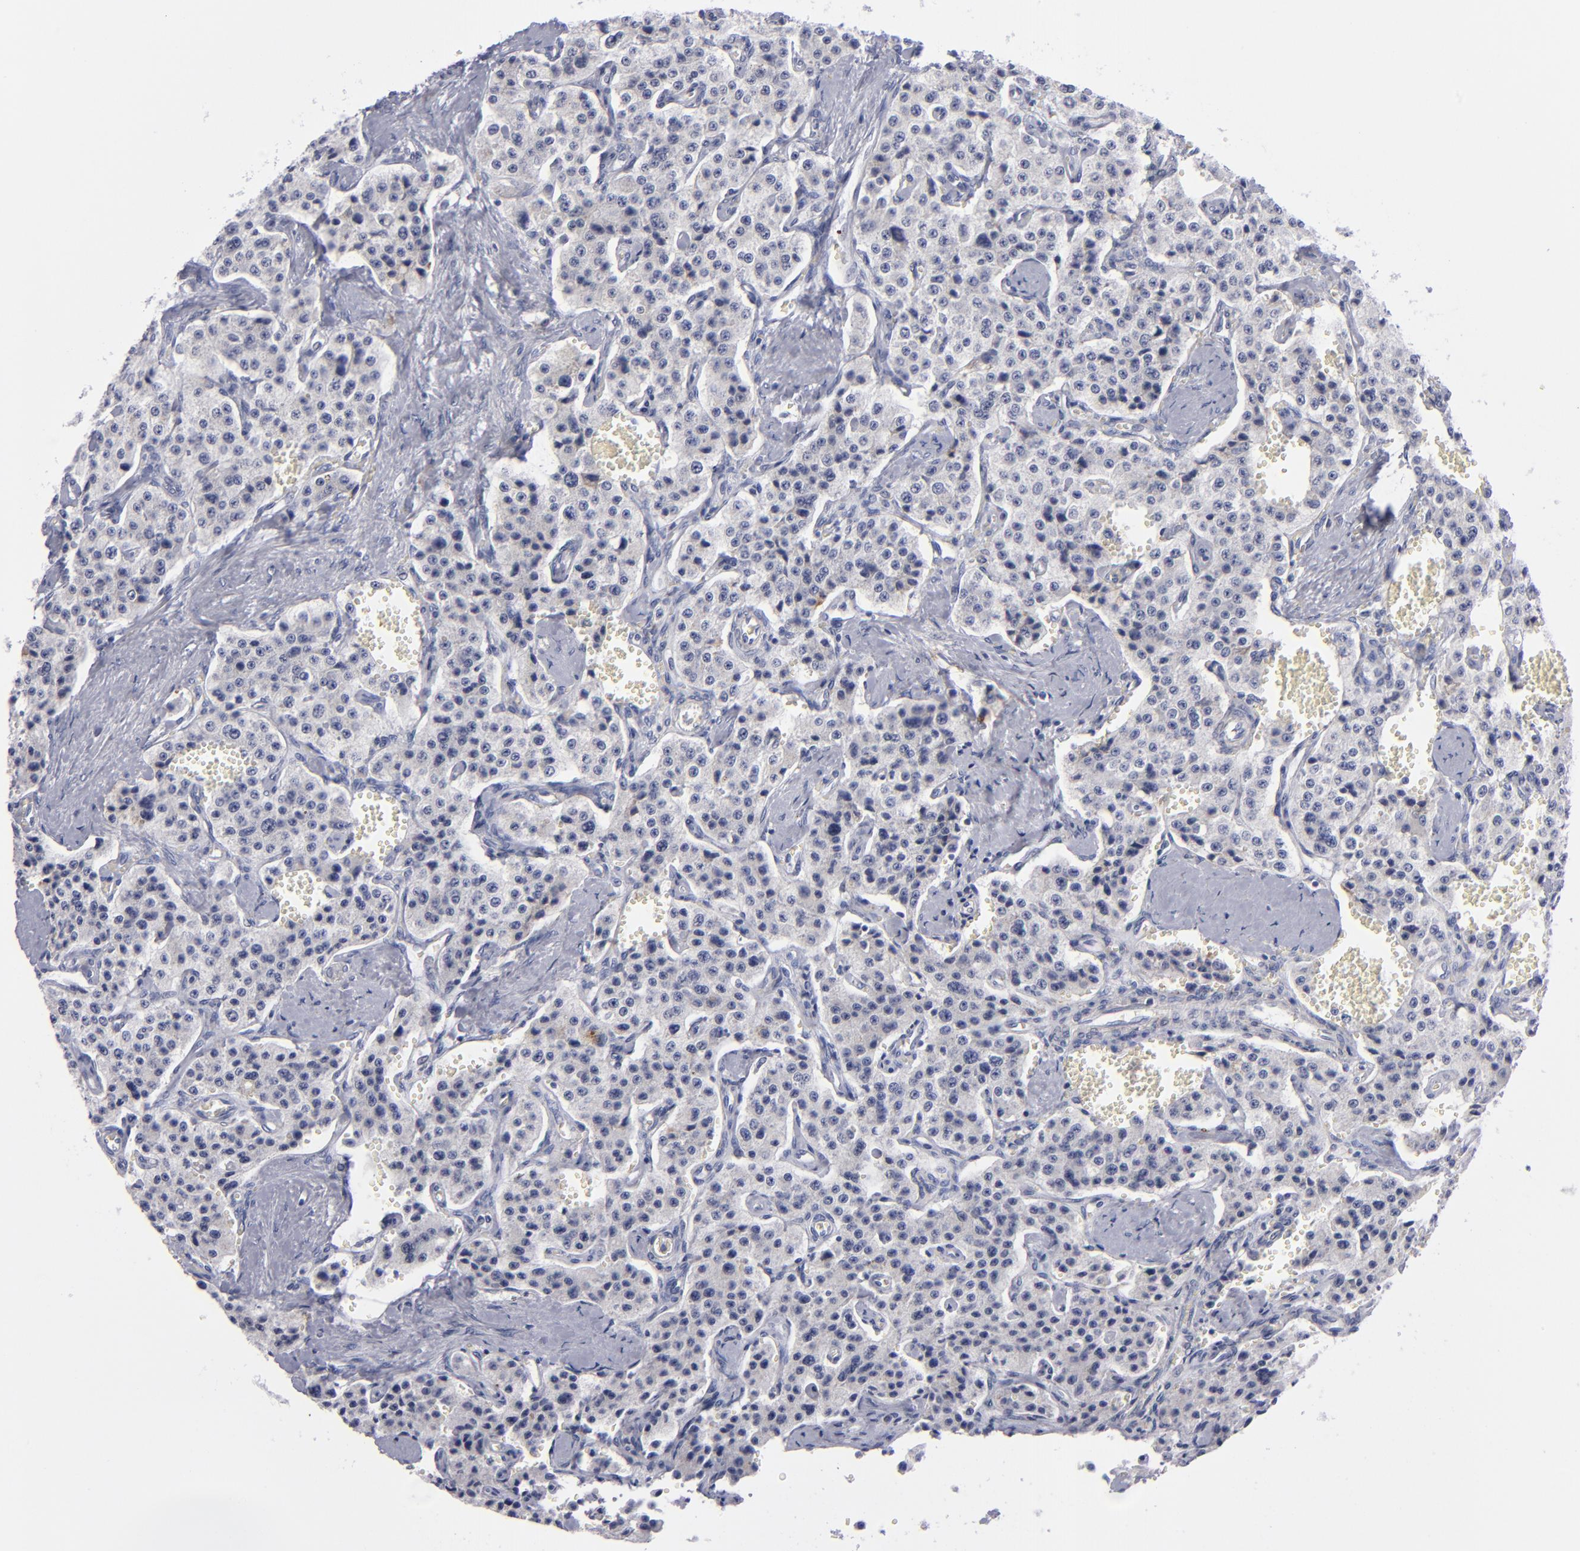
{"staining": {"intensity": "negative", "quantity": "none", "location": "none"}, "tissue": "carcinoid", "cell_type": "Tumor cells", "image_type": "cancer", "snomed": [{"axis": "morphology", "description": "Carcinoid, malignant, NOS"}, {"axis": "topography", "description": "Small intestine"}], "caption": "This is an IHC histopathology image of human carcinoid. There is no expression in tumor cells.", "gene": "MFGE8", "patient": {"sex": "male", "age": 52}}